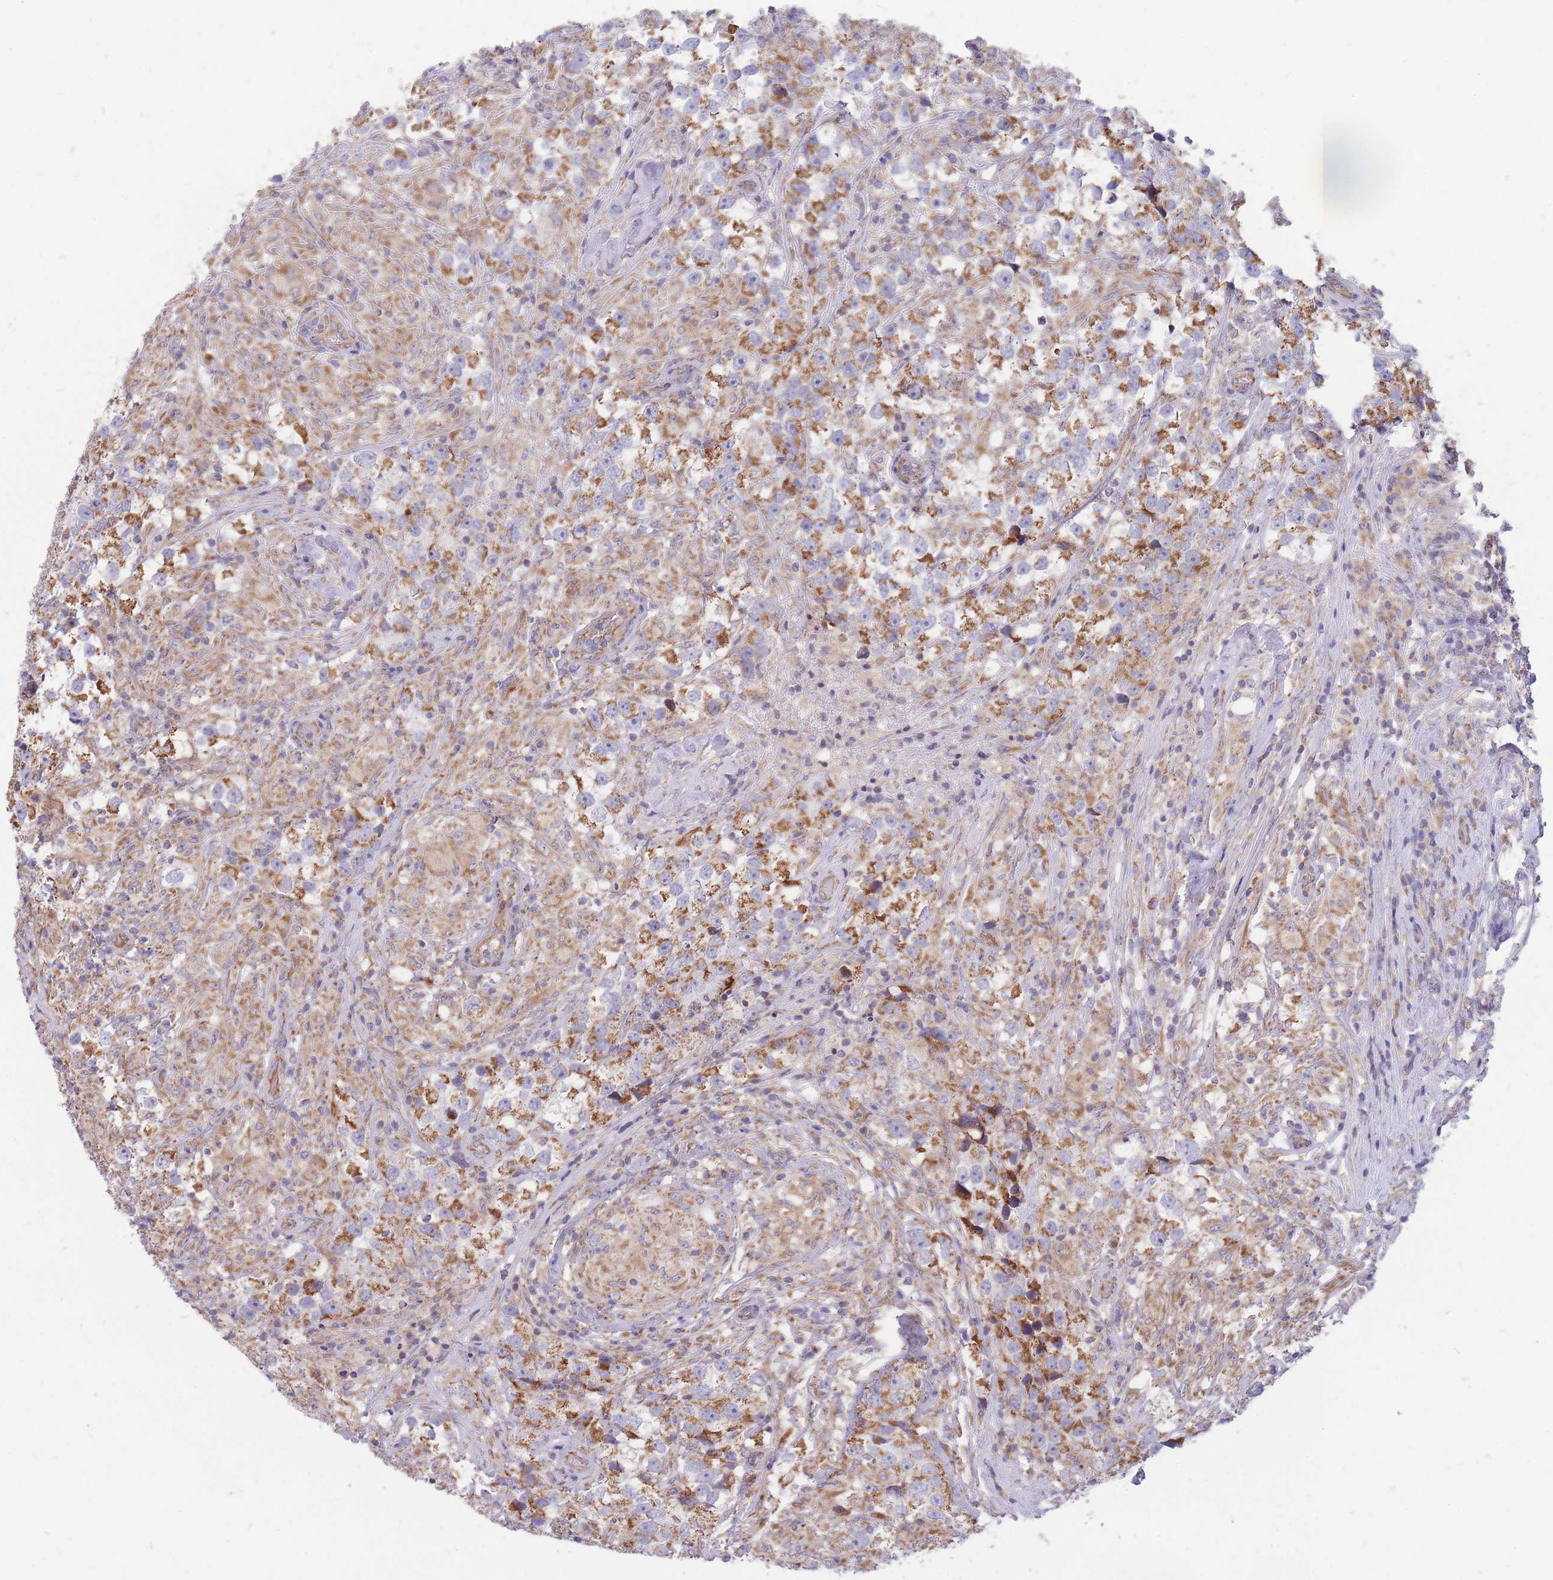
{"staining": {"intensity": "moderate", "quantity": "25%-75%", "location": "cytoplasmic/membranous"}, "tissue": "testis cancer", "cell_type": "Tumor cells", "image_type": "cancer", "snomed": [{"axis": "morphology", "description": "Seminoma, NOS"}, {"axis": "topography", "description": "Testis"}], "caption": "Moderate cytoplasmic/membranous protein staining is appreciated in approximately 25%-75% of tumor cells in testis cancer. (DAB IHC, brown staining for protein, blue staining for nuclei).", "gene": "MRPS9", "patient": {"sex": "male", "age": 46}}